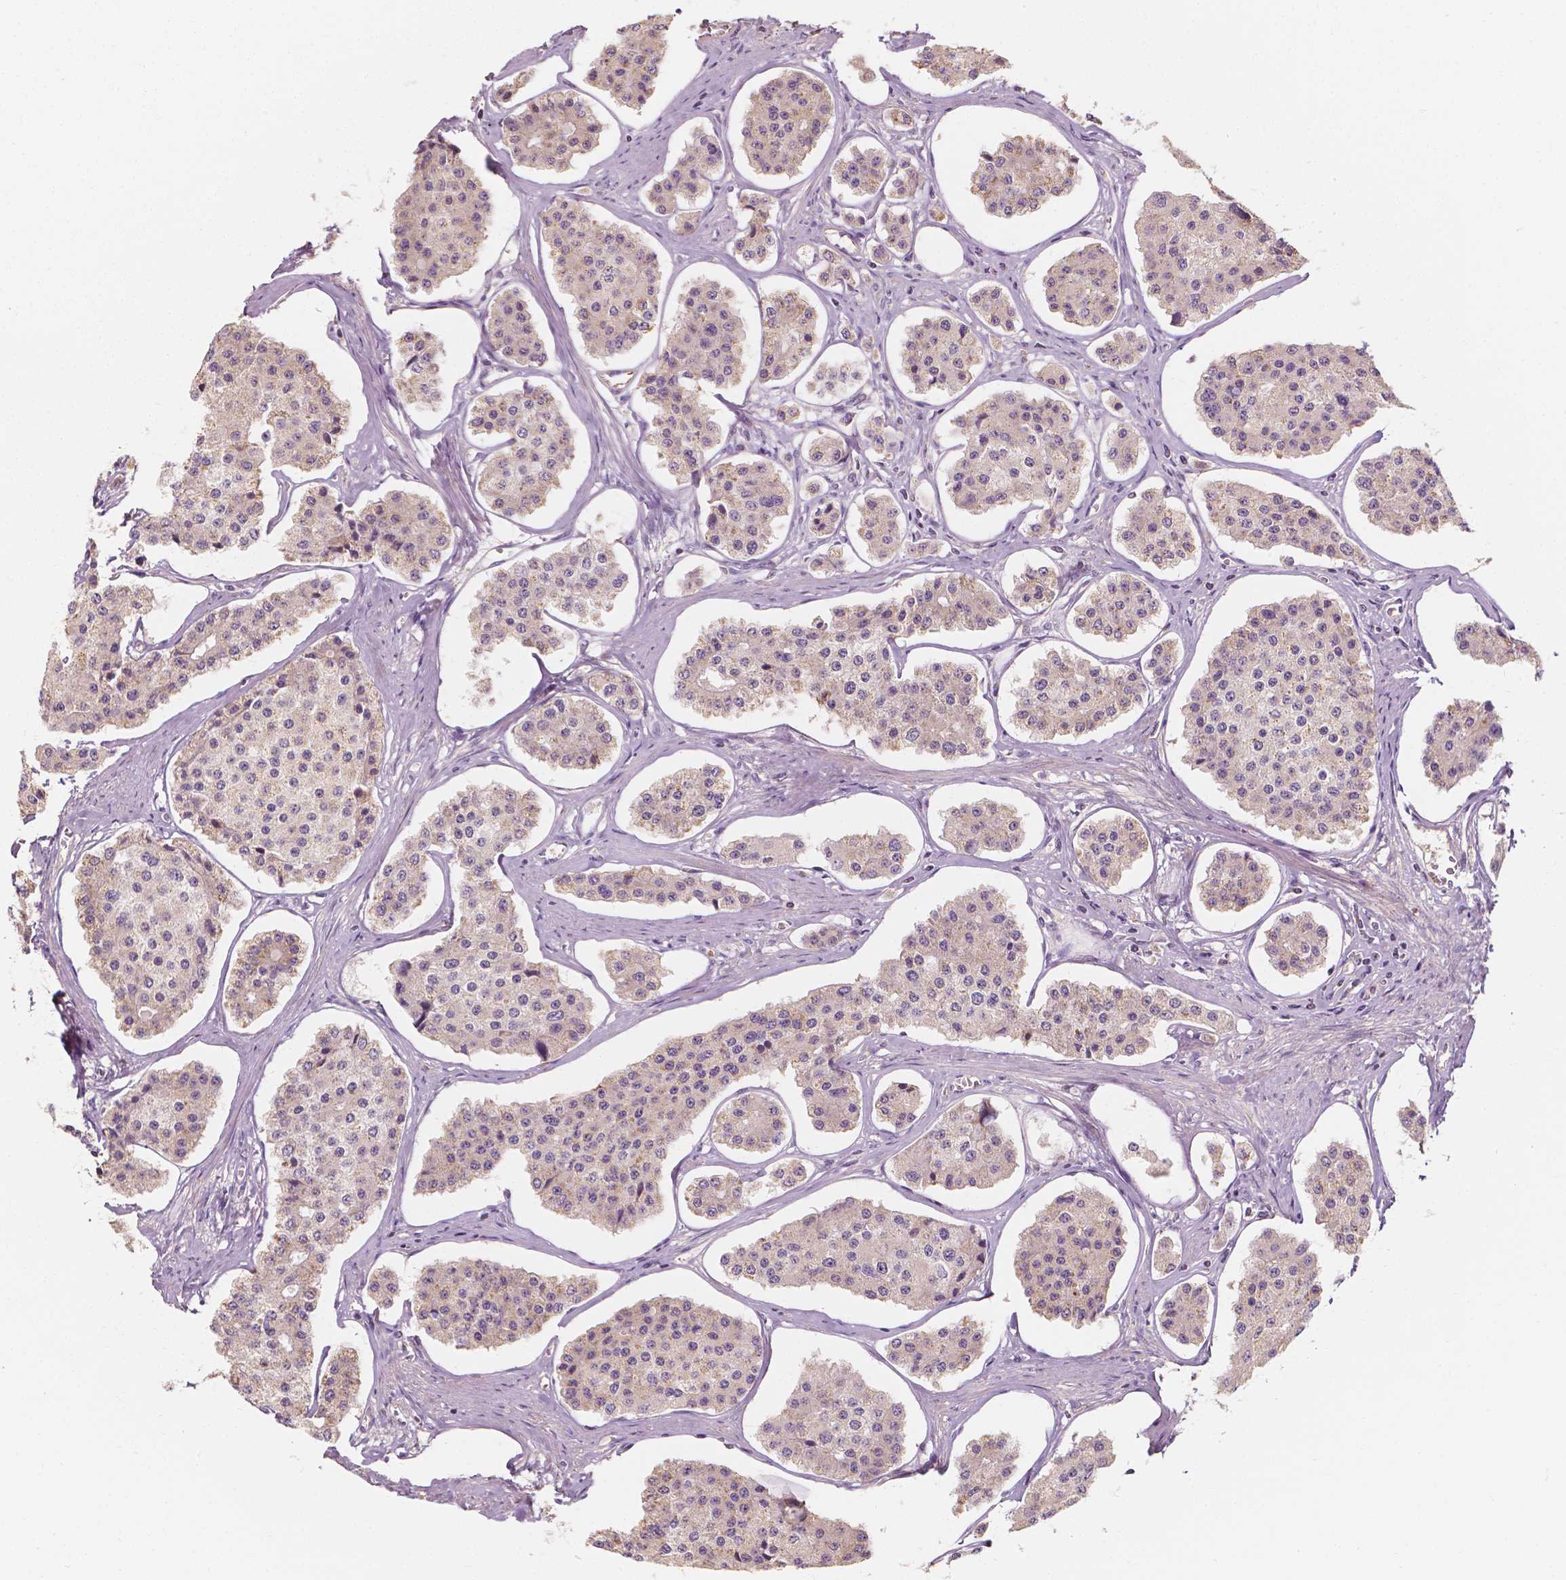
{"staining": {"intensity": "negative", "quantity": "none", "location": "none"}, "tissue": "carcinoid", "cell_type": "Tumor cells", "image_type": "cancer", "snomed": [{"axis": "morphology", "description": "Carcinoid, malignant, NOS"}, {"axis": "topography", "description": "Small intestine"}], "caption": "Carcinoid stained for a protein using immunohistochemistry reveals no positivity tumor cells.", "gene": "SHPK", "patient": {"sex": "female", "age": 65}}